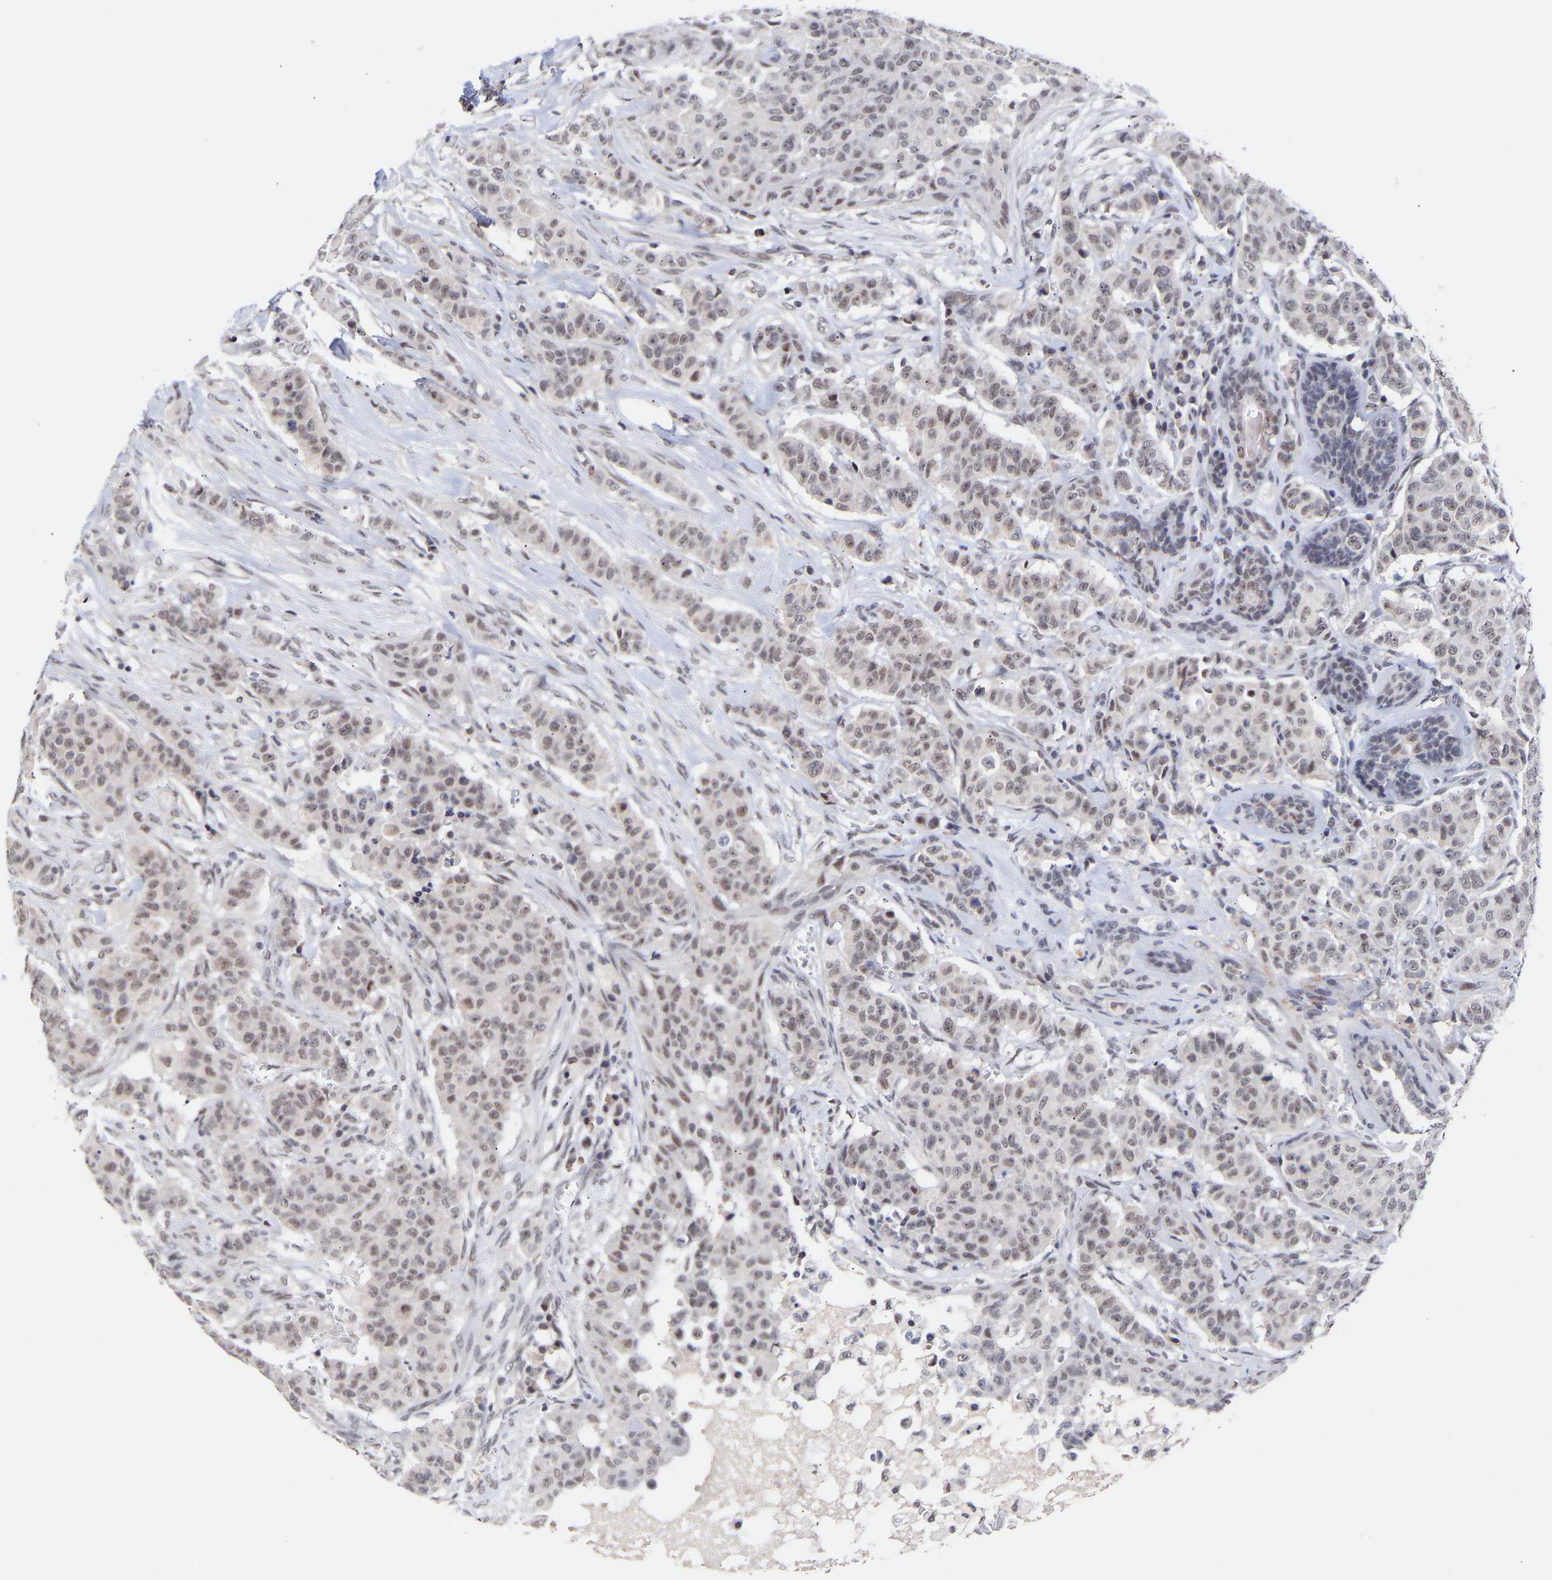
{"staining": {"intensity": "negative", "quantity": "none", "location": "none"}, "tissue": "breast cancer", "cell_type": "Tumor cells", "image_type": "cancer", "snomed": [{"axis": "morphology", "description": "Normal tissue, NOS"}, {"axis": "morphology", "description": "Duct carcinoma"}, {"axis": "topography", "description": "Breast"}], "caption": "Immunohistochemical staining of human breast cancer (infiltrating ductal carcinoma) shows no significant staining in tumor cells.", "gene": "RBM15", "patient": {"sex": "female", "age": 40}}